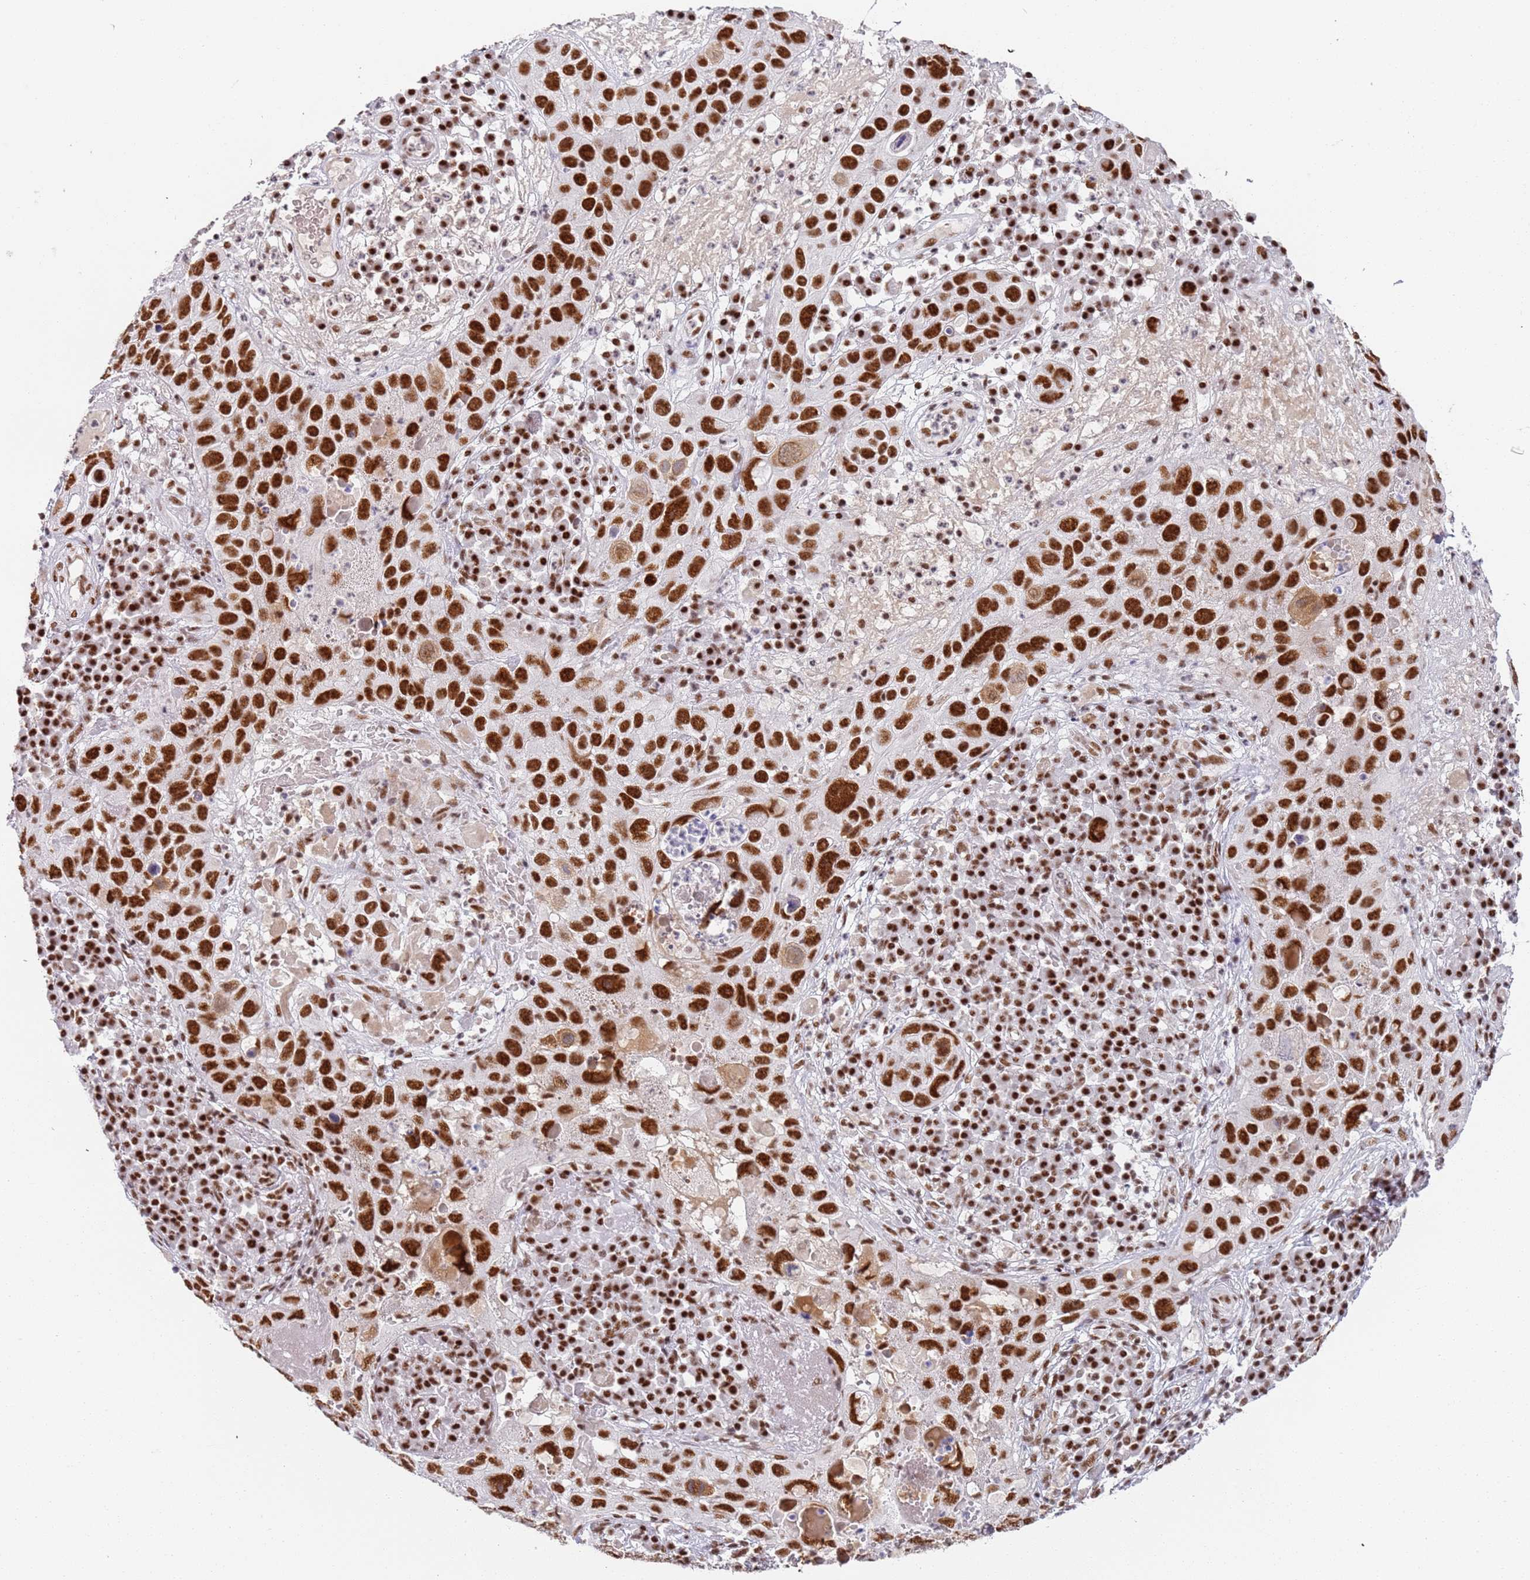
{"staining": {"intensity": "strong", "quantity": ">75%", "location": "nuclear"}, "tissue": "skin cancer", "cell_type": "Tumor cells", "image_type": "cancer", "snomed": [{"axis": "morphology", "description": "Squamous cell carcinoma in situ, NOS"}, {"axis": "morphology", "description": "Squamous cell carcinoma, NOS"}, {"axis": "topography", "description": "Skin"}], "caption": "Protein positivity by immunohistochemistry (IHC) exhibits strong nuclear expression in about >75% of tumor cells in skin cancer.", "gene": "AKAP8L", "patient": {"sex": "male", "age": 93}}